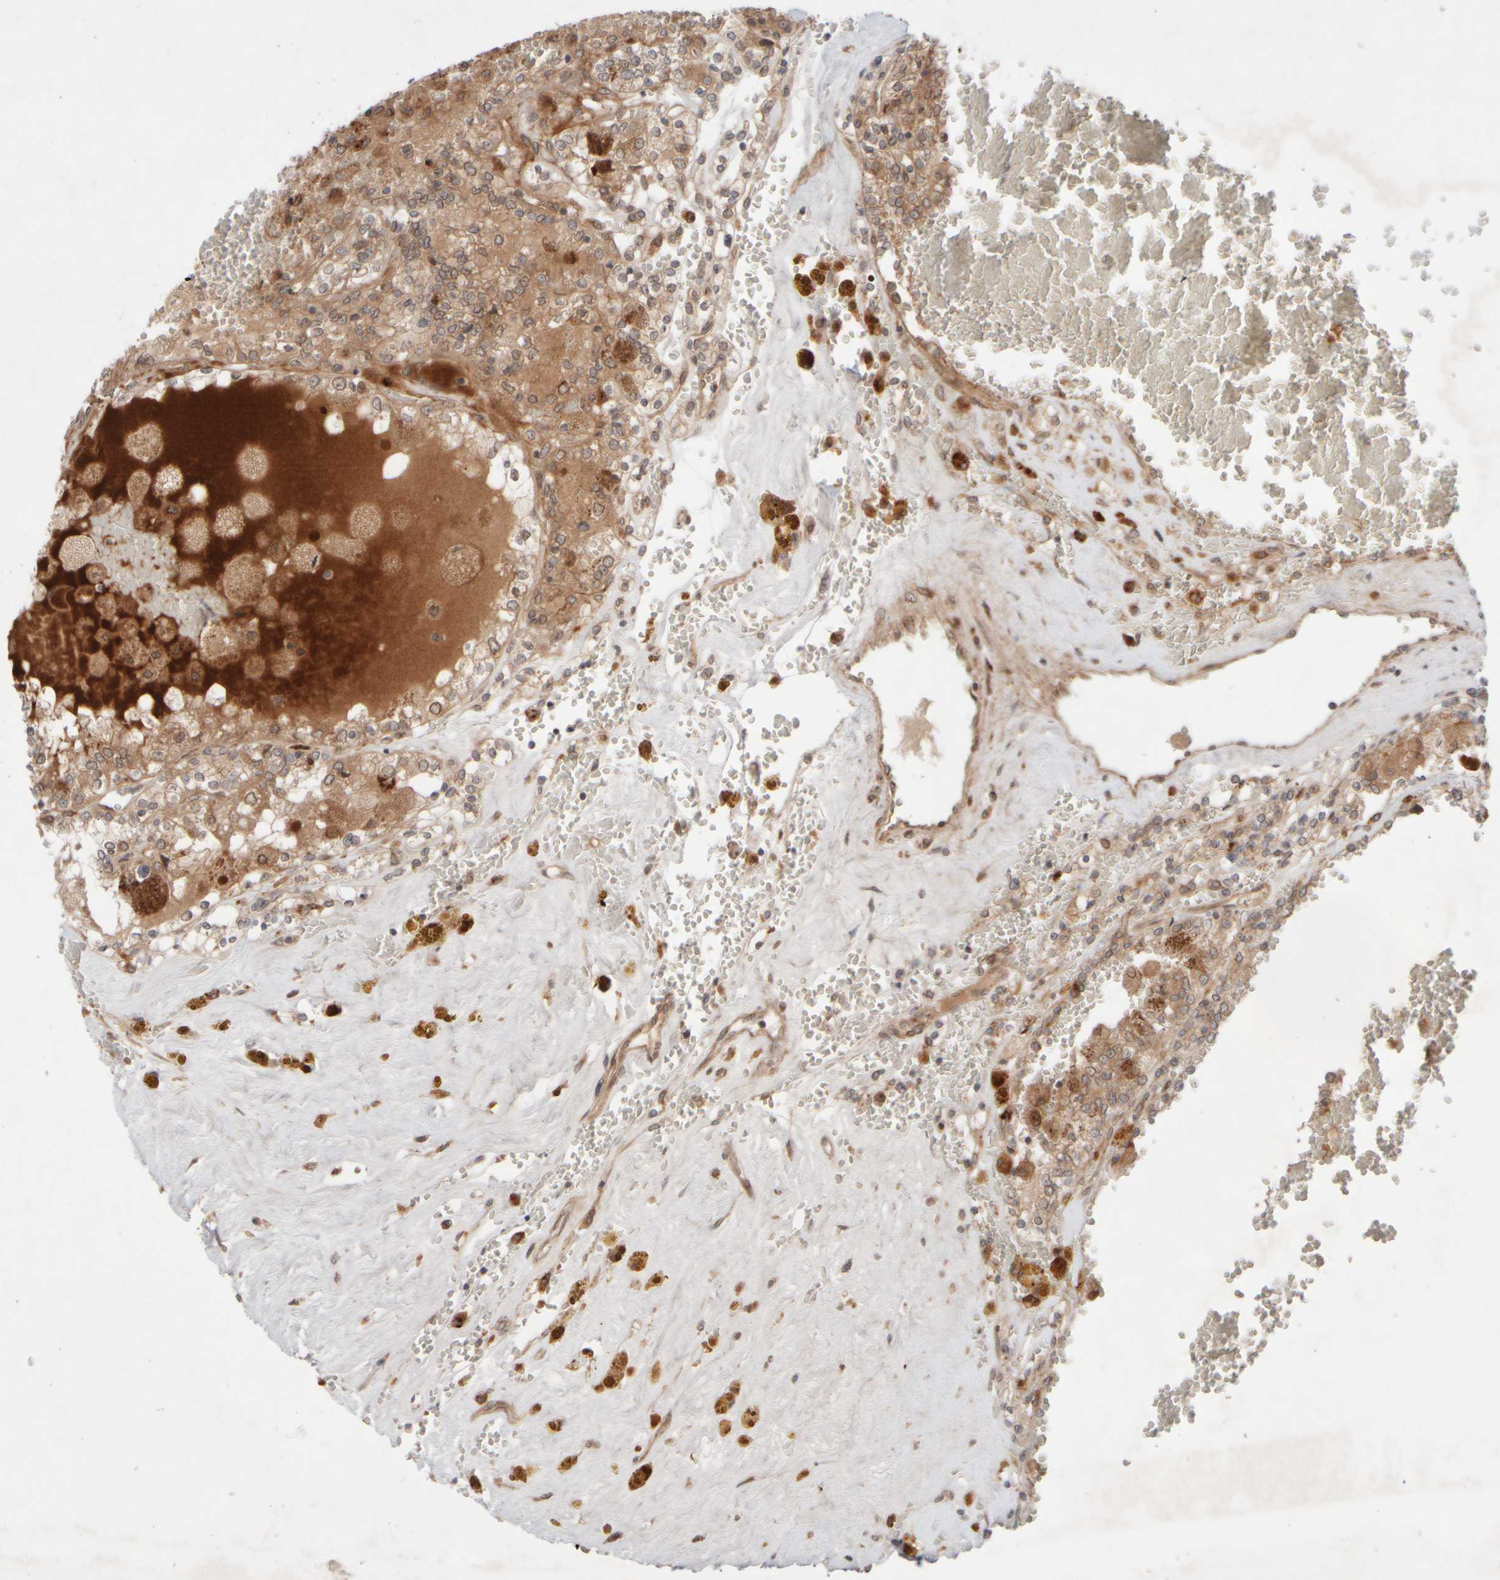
{"staining": {"intensity": "moderate", "quantity": ">75%", "location": "cytoplasmic/membranous"}, "tissue": "renal cancer", "cell_type": "Tumor cells", "image_type": "cancer", "snomed": [{"axis": "morphology", "description": "Adenocarcinoma, NOS"}, {"axis": "topography", "description": "Kidney"}], "caption": "Protein positivity by immunohistochemistry (IHC) demonstrates moderate cytoplasmic/membranous expression in approximately >75% of tumor cells in adenocarcinoma (renal). Immunohistochemistry stains the protein in brown and the nuclei are stained blue.", "gene": "GCN1", "patient": {"sex": "female", "age": 56}}